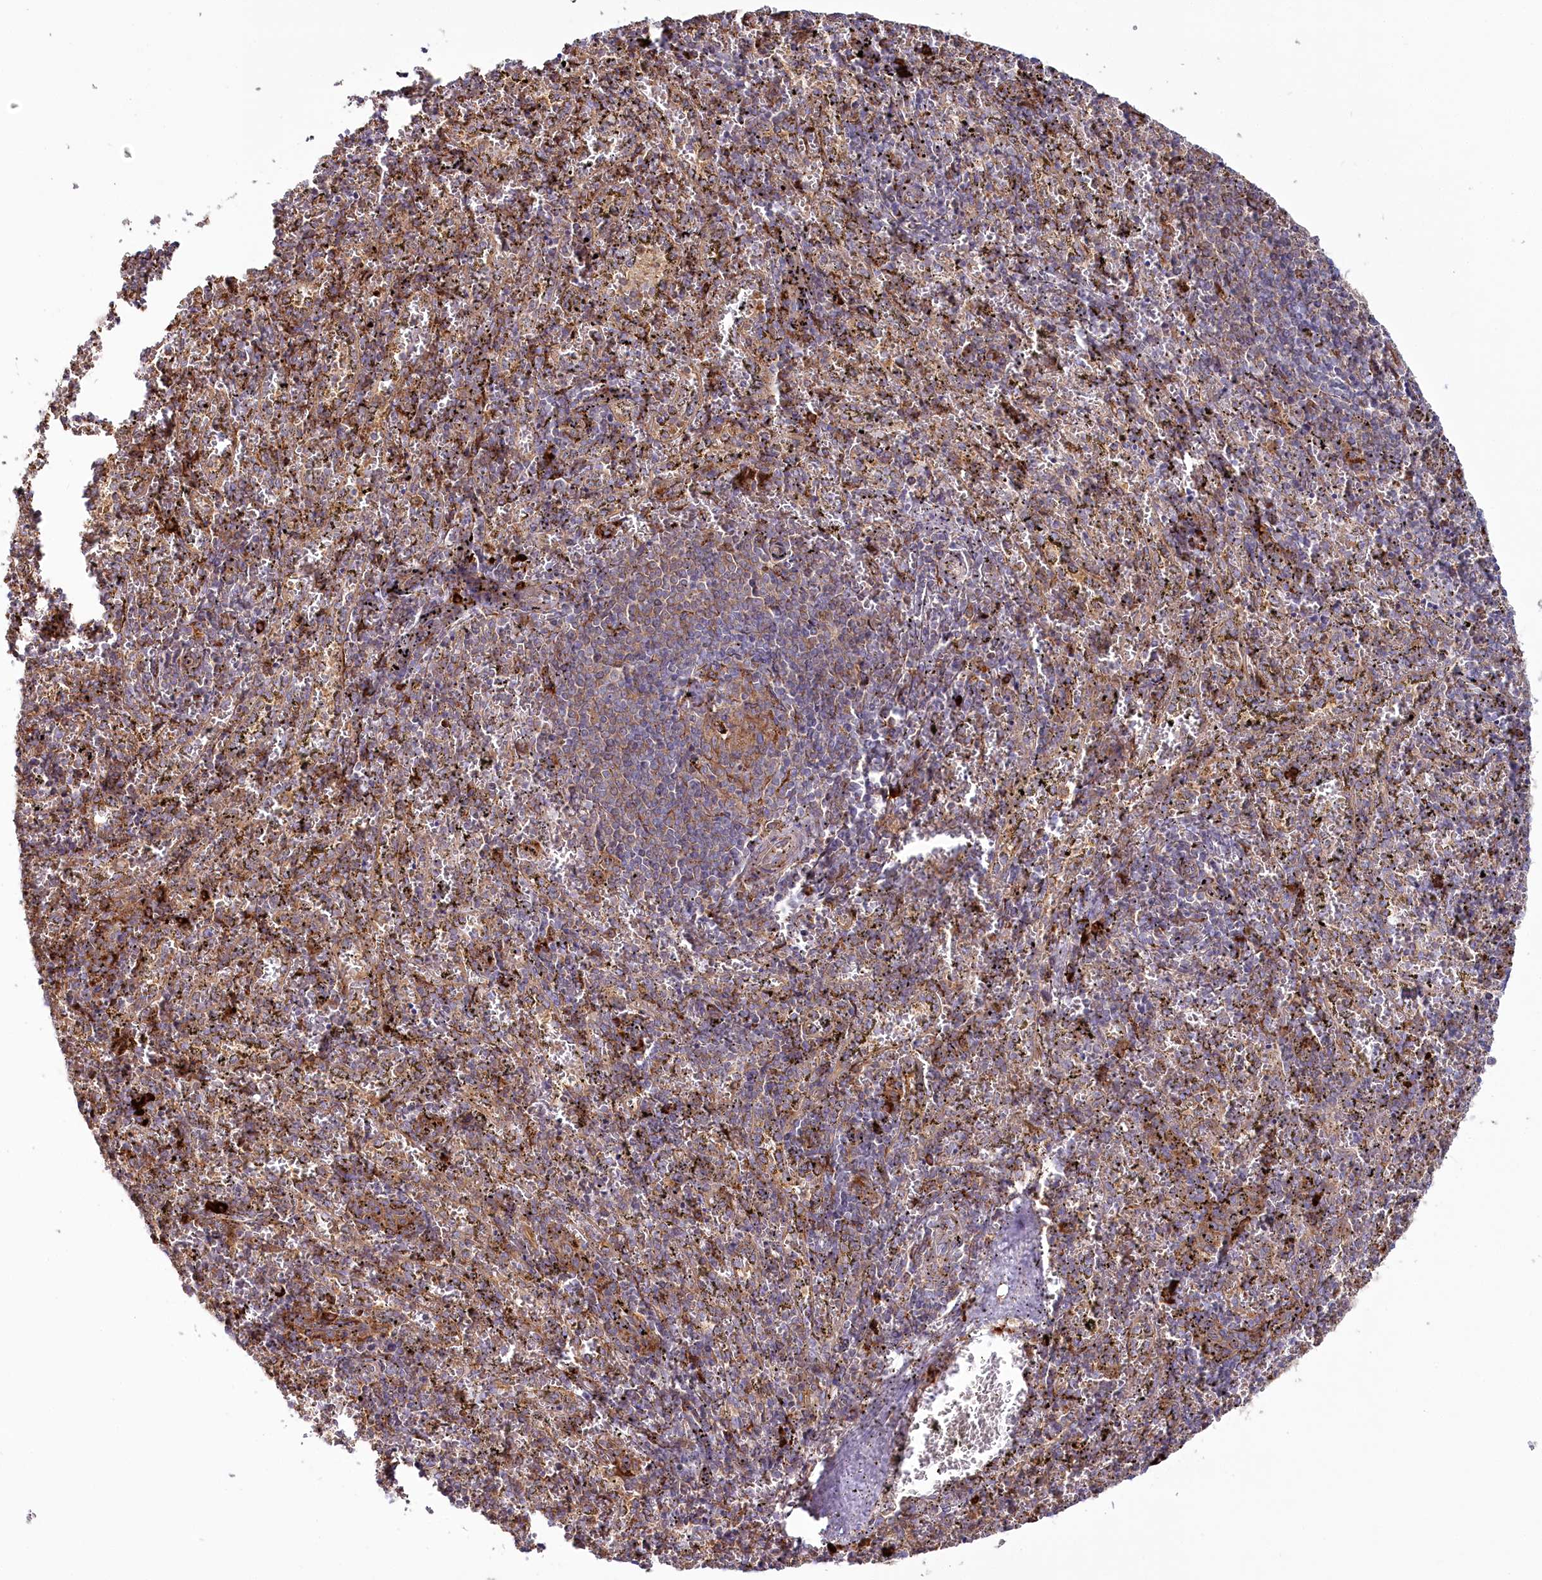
{"staining": {"intensity": "moderate", "quantity": ">75%", "location": "cytoplasmic/membranous"}, "tissue": "spleen", "cell_type": "Cells in red pulp", "image_type": "normal", "snomed": [{"axis": "morphology", "description": "Normal tissue, NOS"}, {"axis": "topography", "description": "Spleen"}], "caption": "This micrograph demonstrates immunohistochemistry (IHC) staining of normal human spleen, with medium moderate cytoplasmic/membranous positivity in about >75% of cells in red pulp.", "gene": "POGLUT1", "patient": {"sex": "male", "age": 11}}